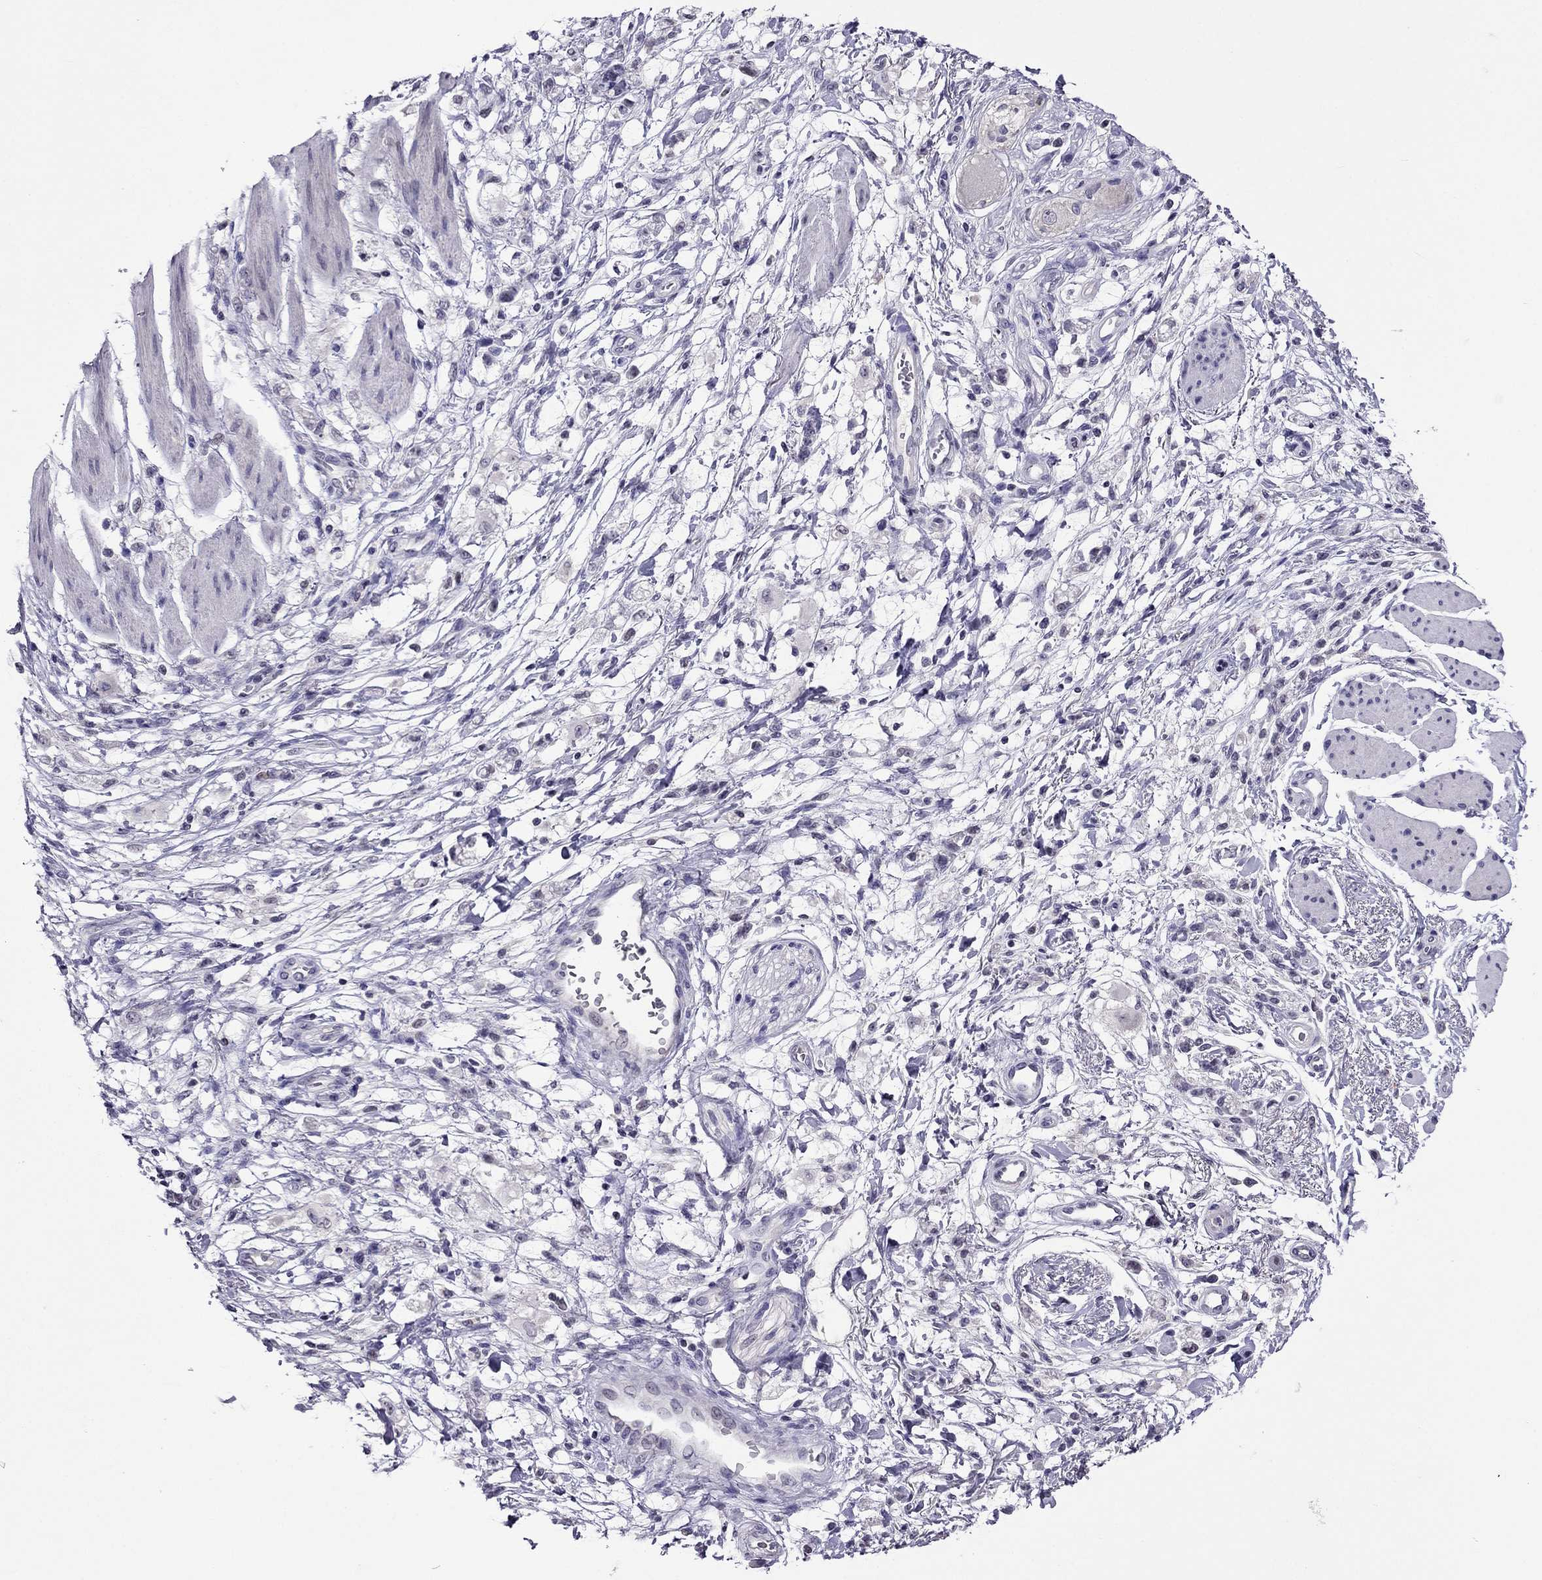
{"staining": {"intensity": "negative", "quantity": "none", "location": "none"}, "tissue": "stomach cancer", "cell_type": "Tumor cells", "image_type": "cancer", "snomed": [{"axis": "morphology", "description": "Adenocarcinoma, NOS"}, {"axis": "topography", "description": "Stomach"}], "caption": "IHC photomicrograph of human stomach cancer stained for a protein (brown), which demonstrates no expression in tumor cells. Nuclei are stained in blue.", "gene": "SPTBN4", "patient": {"sex": "female", "age": 60}}